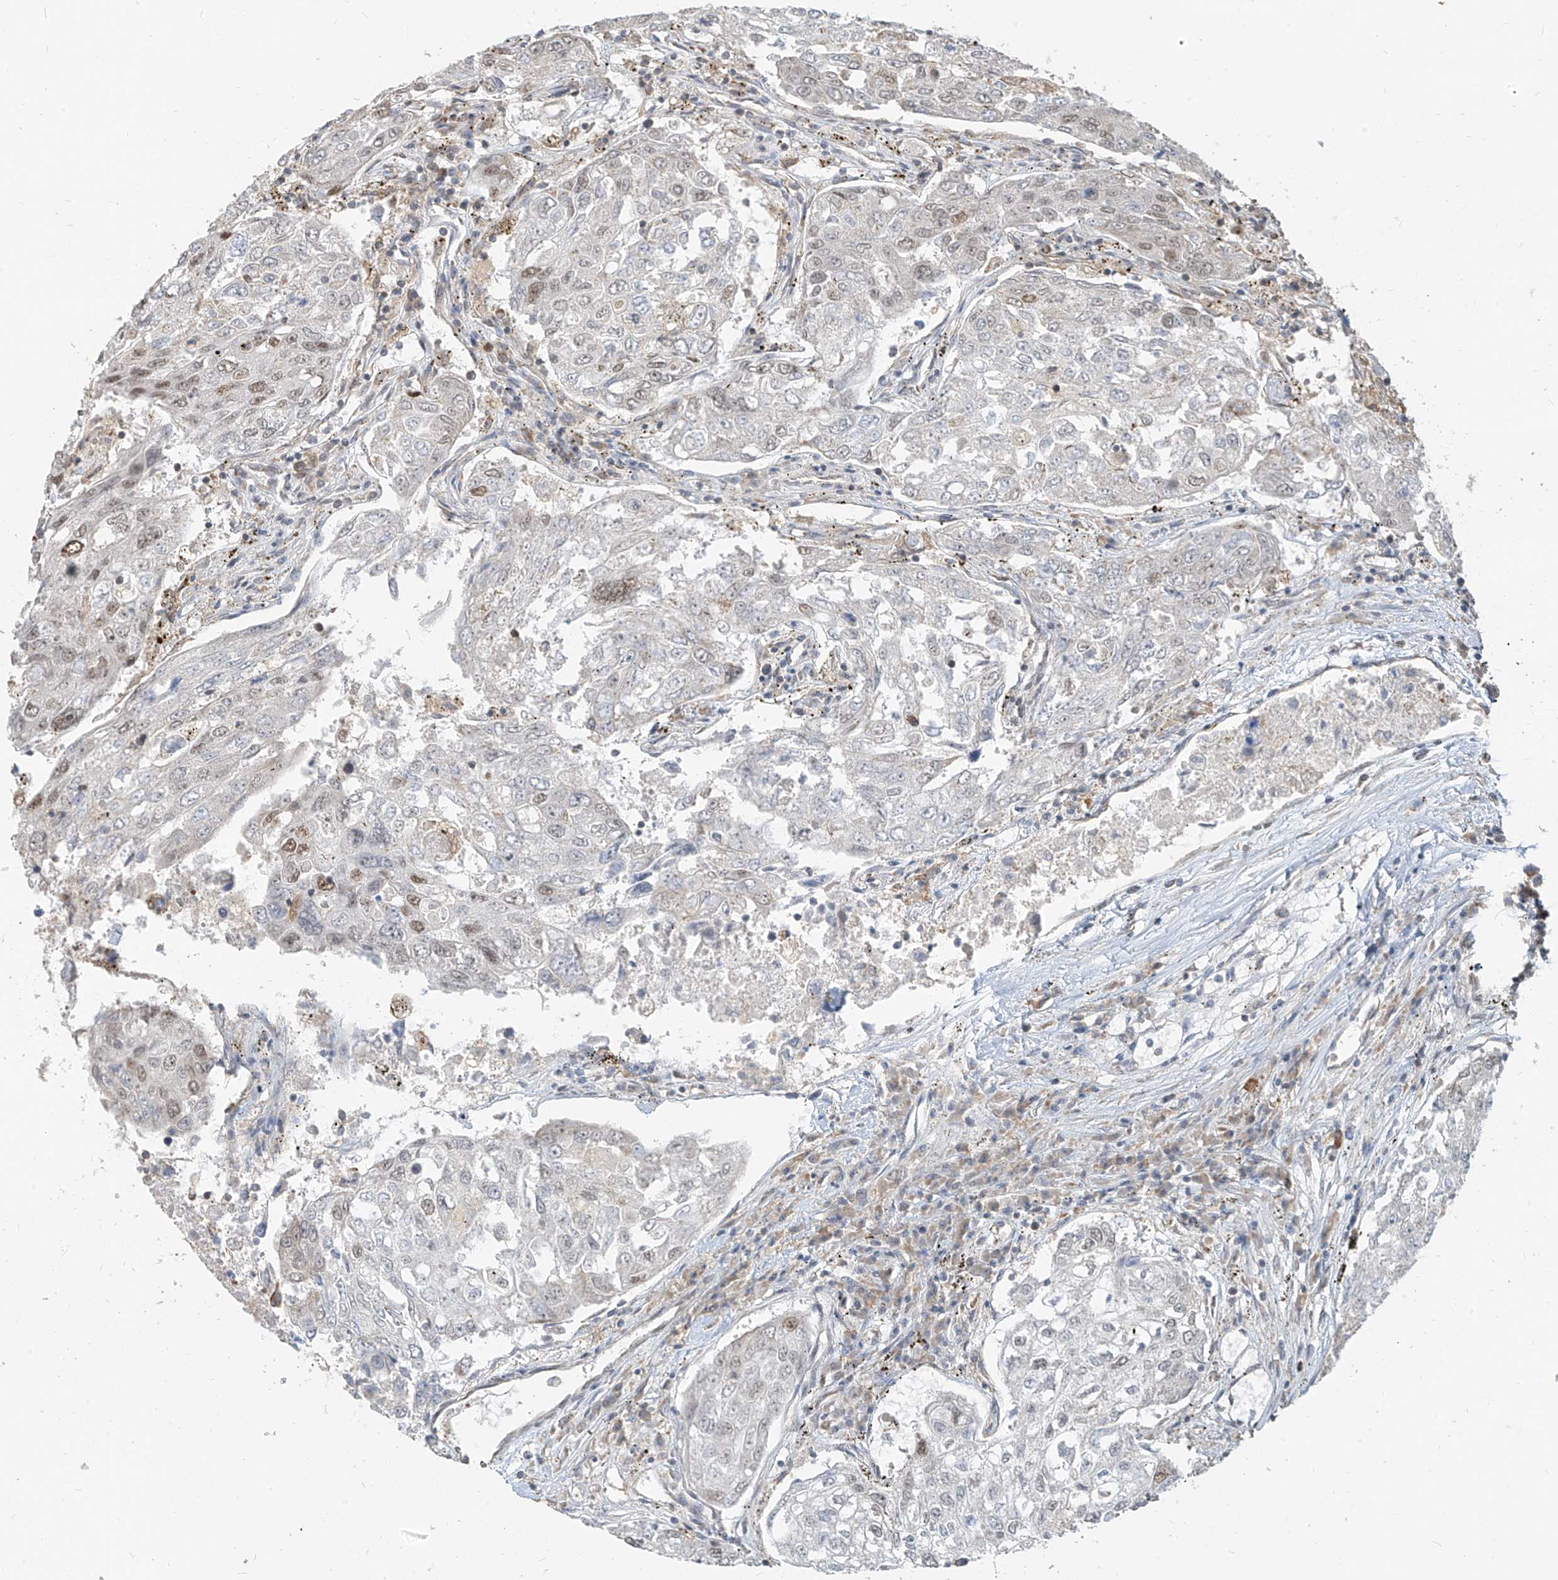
{"staining": {"intensity": "weak", "quantity": "<25%", "location": "nuclear"}, "tissue": "urothelial cancer", "cell_type": "Tumor cells", "image_type": "cancer", "snomed": [{"axis": "morphology", "description": "Urothelial carcinoma, High grade"}, {"axis": "topography", "description": "Lymph node"}, {"axis": "topography", "description": "Urinary bladder"}], "caption": "DAB (3,3'-diaminobenzidine) immunohistochemical staining of urothelial carcinoma (high-grade) shows no significant expression in tumor cells.", "gene": "ZMYM2", "patient": {"sex": "male", "age": 51}}